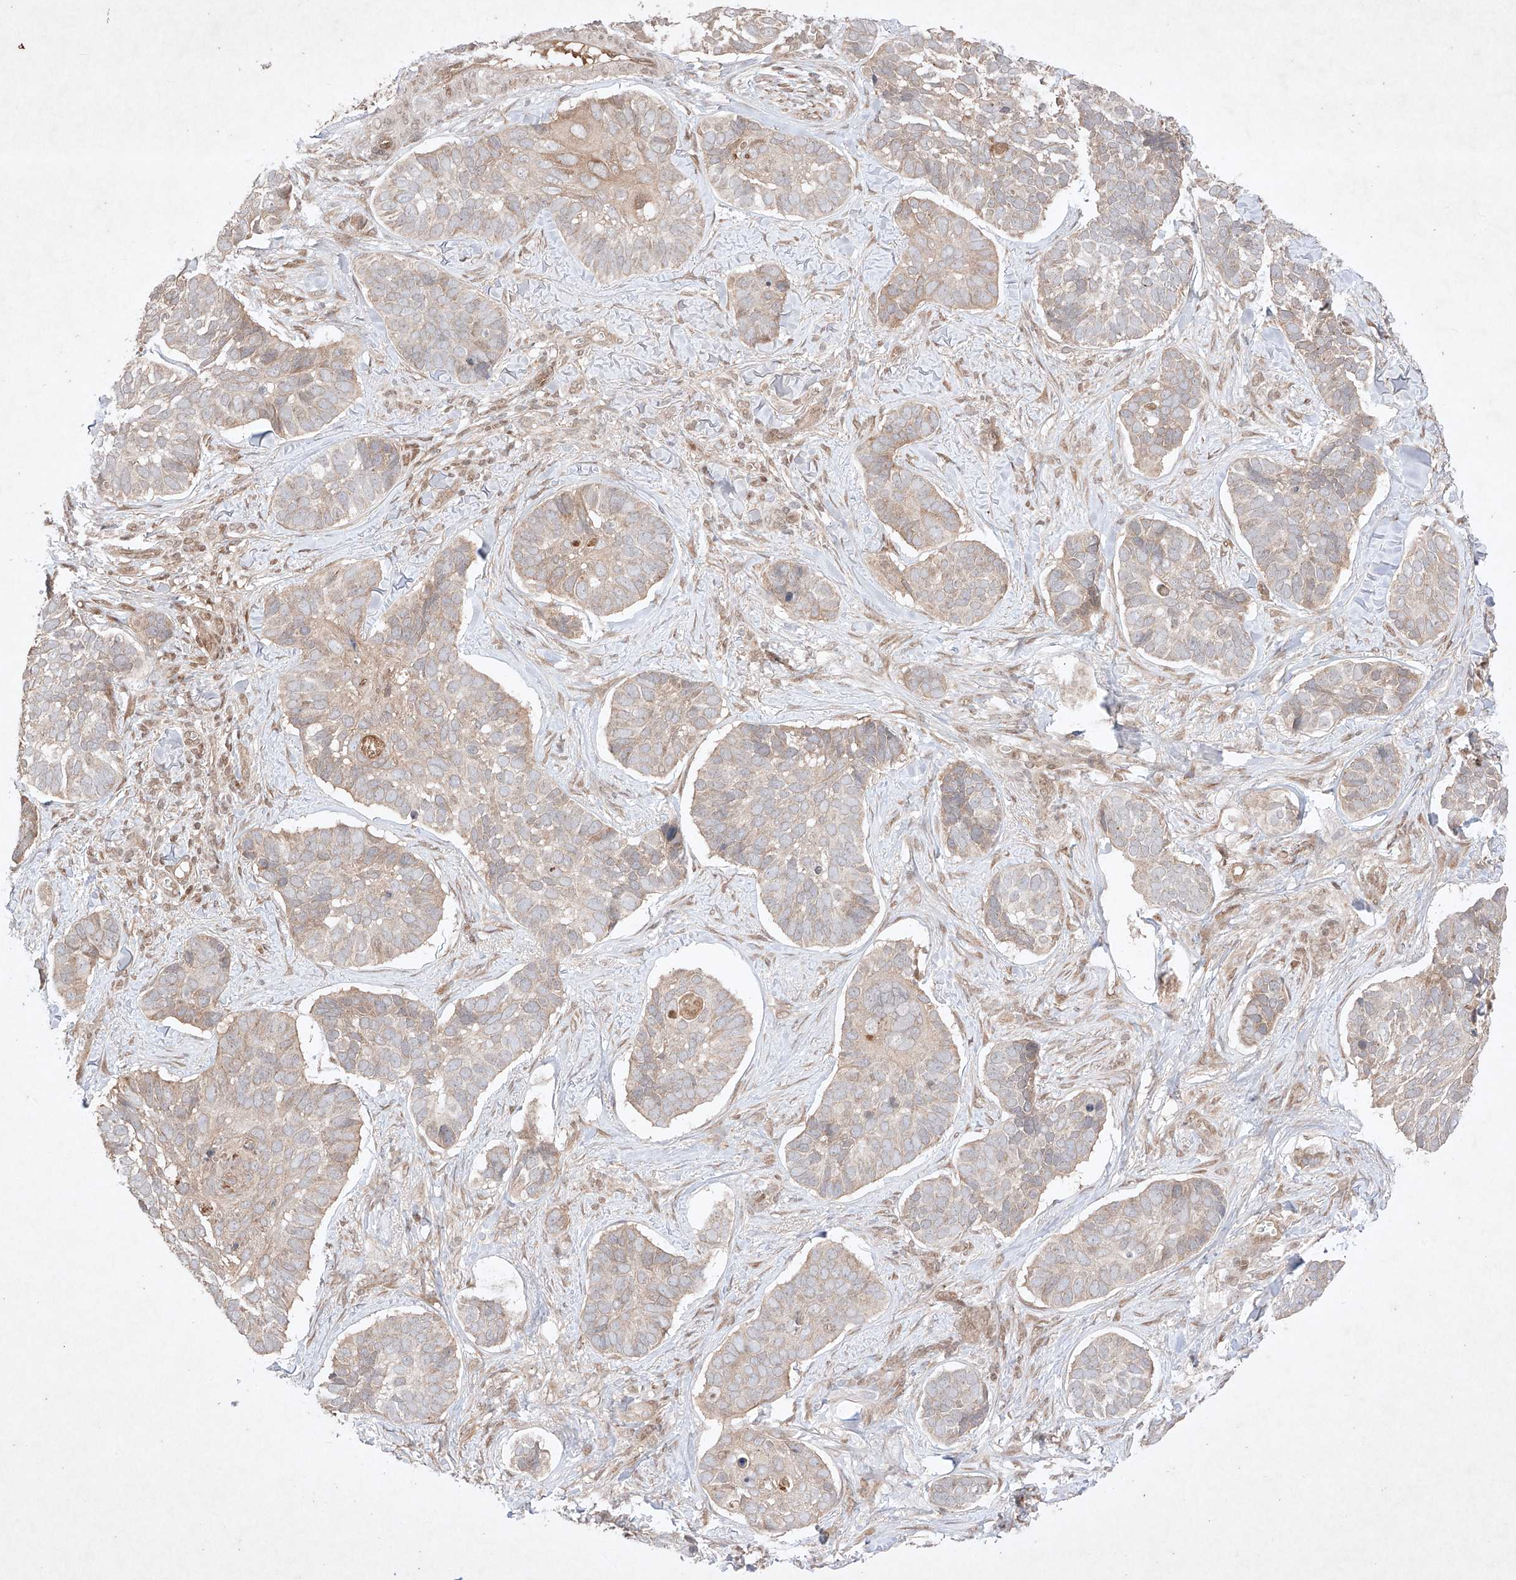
{"staining": {"intensity": "weak", "quantity": "25%-75%", "location": "cytoplasmic/membranous"}, "tissue": "skin cancer", "cell_type": "Tumor cells", "image_type": "cancer", "snomed": [{"axis": "morphology", "description": "Basal cell carcinoma"}, {"axis": "topography", "description": "Skin"}], "caption": "Protein expression analysis of skin cancer (basal cell carcinoma) exhibits weak cytoplasmic/membranous staining in approximately 25%-75% of tumor cells. (IHC, brightfield microscopy, high magnification).", "gene": "RNF31", "patient": {"sex": "male", "age": 62}}